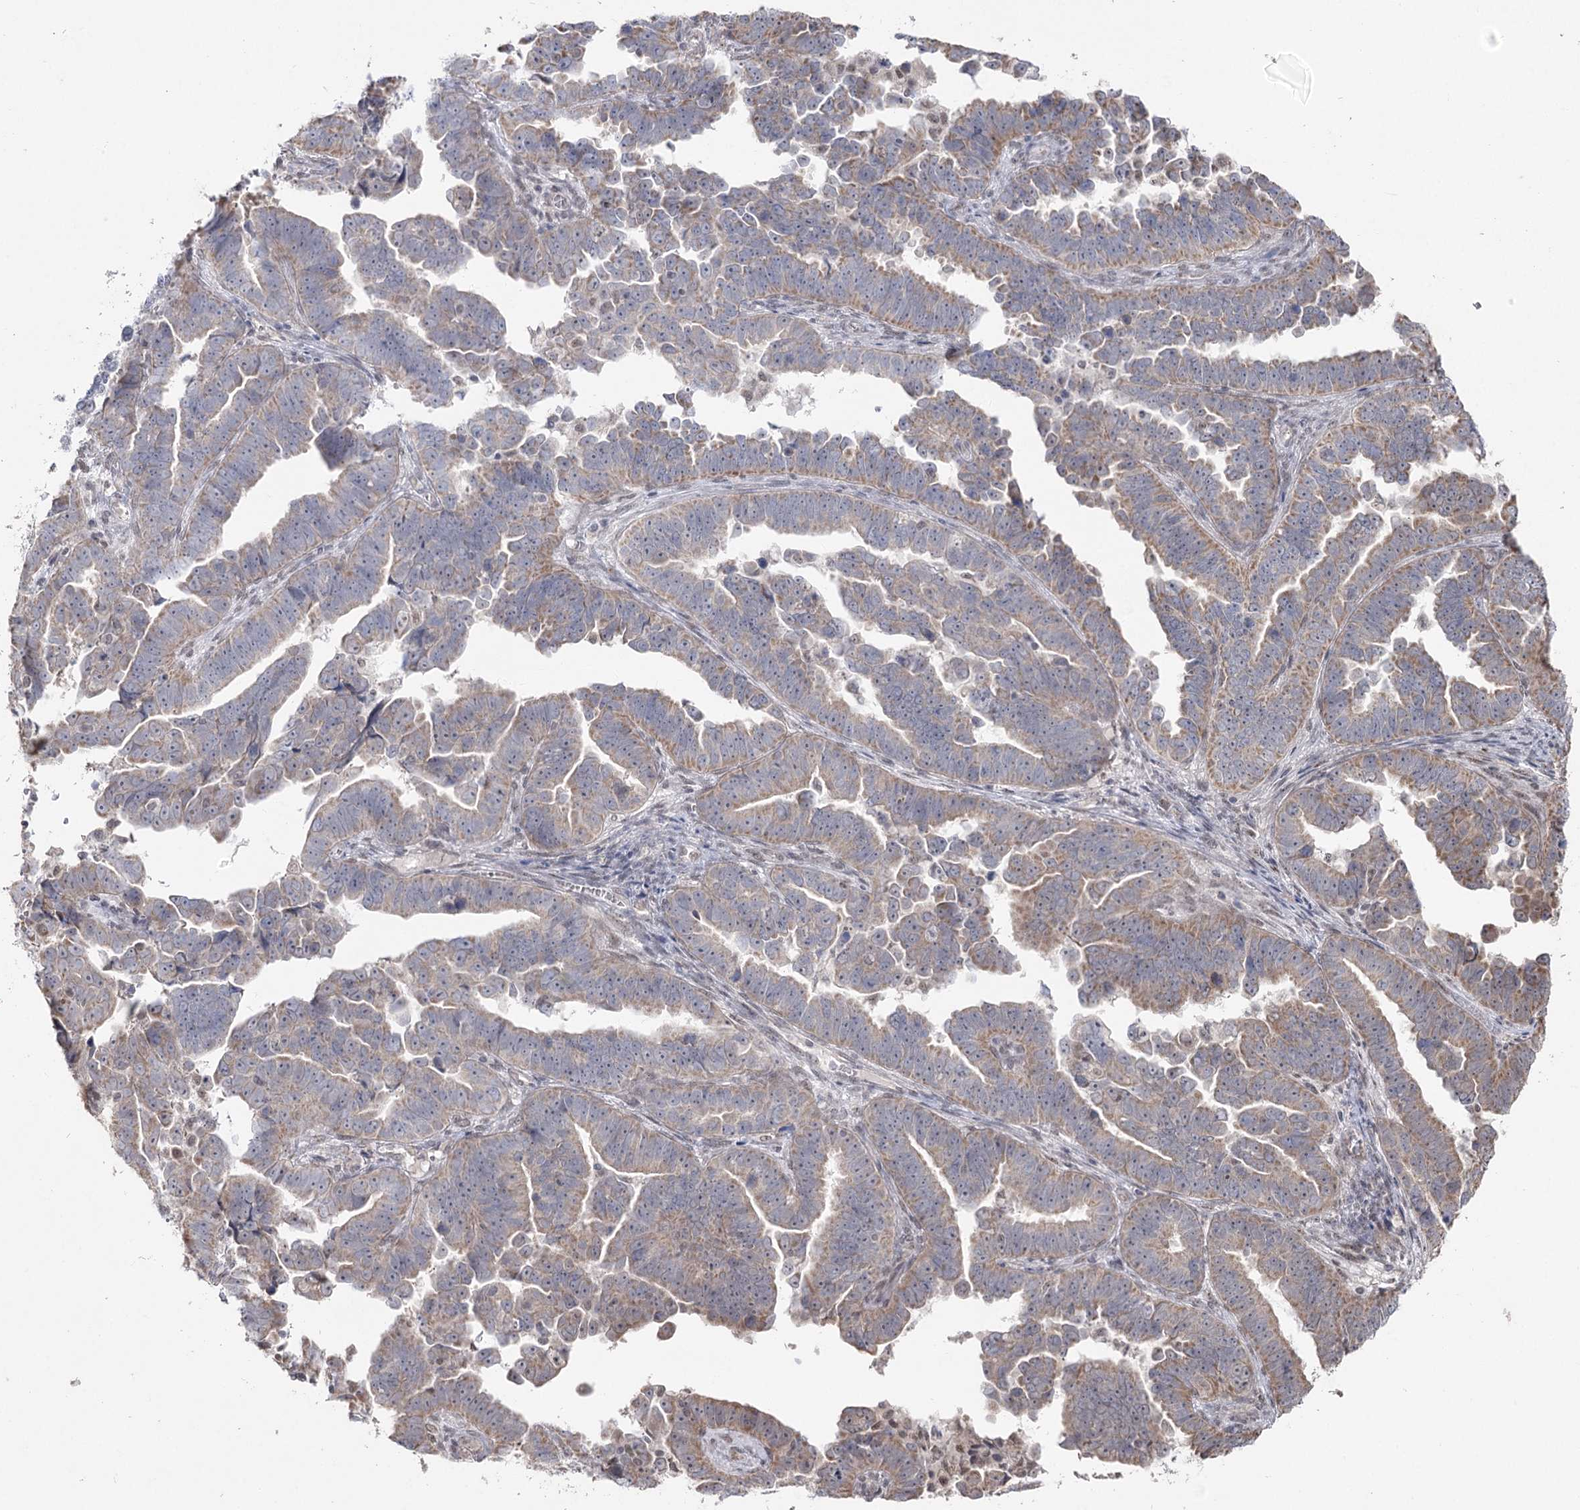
{"staining": {"intensity": "weak", "quantity": "25%-75%", "location": "cytoplasmic/membranous"}, "tissue": "endometrial cancer", "cell_type": "Tumor cells", "image_type": "cancer", "snomed": [{"axis": "morphology", "description": "Adenocarcinoma, NOS"}, {"axis": "topography", "description": "Endometrium"}], "caption": "DAB immunohistochemical staining of adenocarcinoma (endometrial) displays weak cytoplasmic/membranous protein positivity in approximately 25%-75% of tumor cells. (Stains: DAB in brown, nuclei in blue, Microscopy: brightfield microscopy at high magnification).", "gene": "RUFY4", "patient": {"sex": "female", "age": 75}}